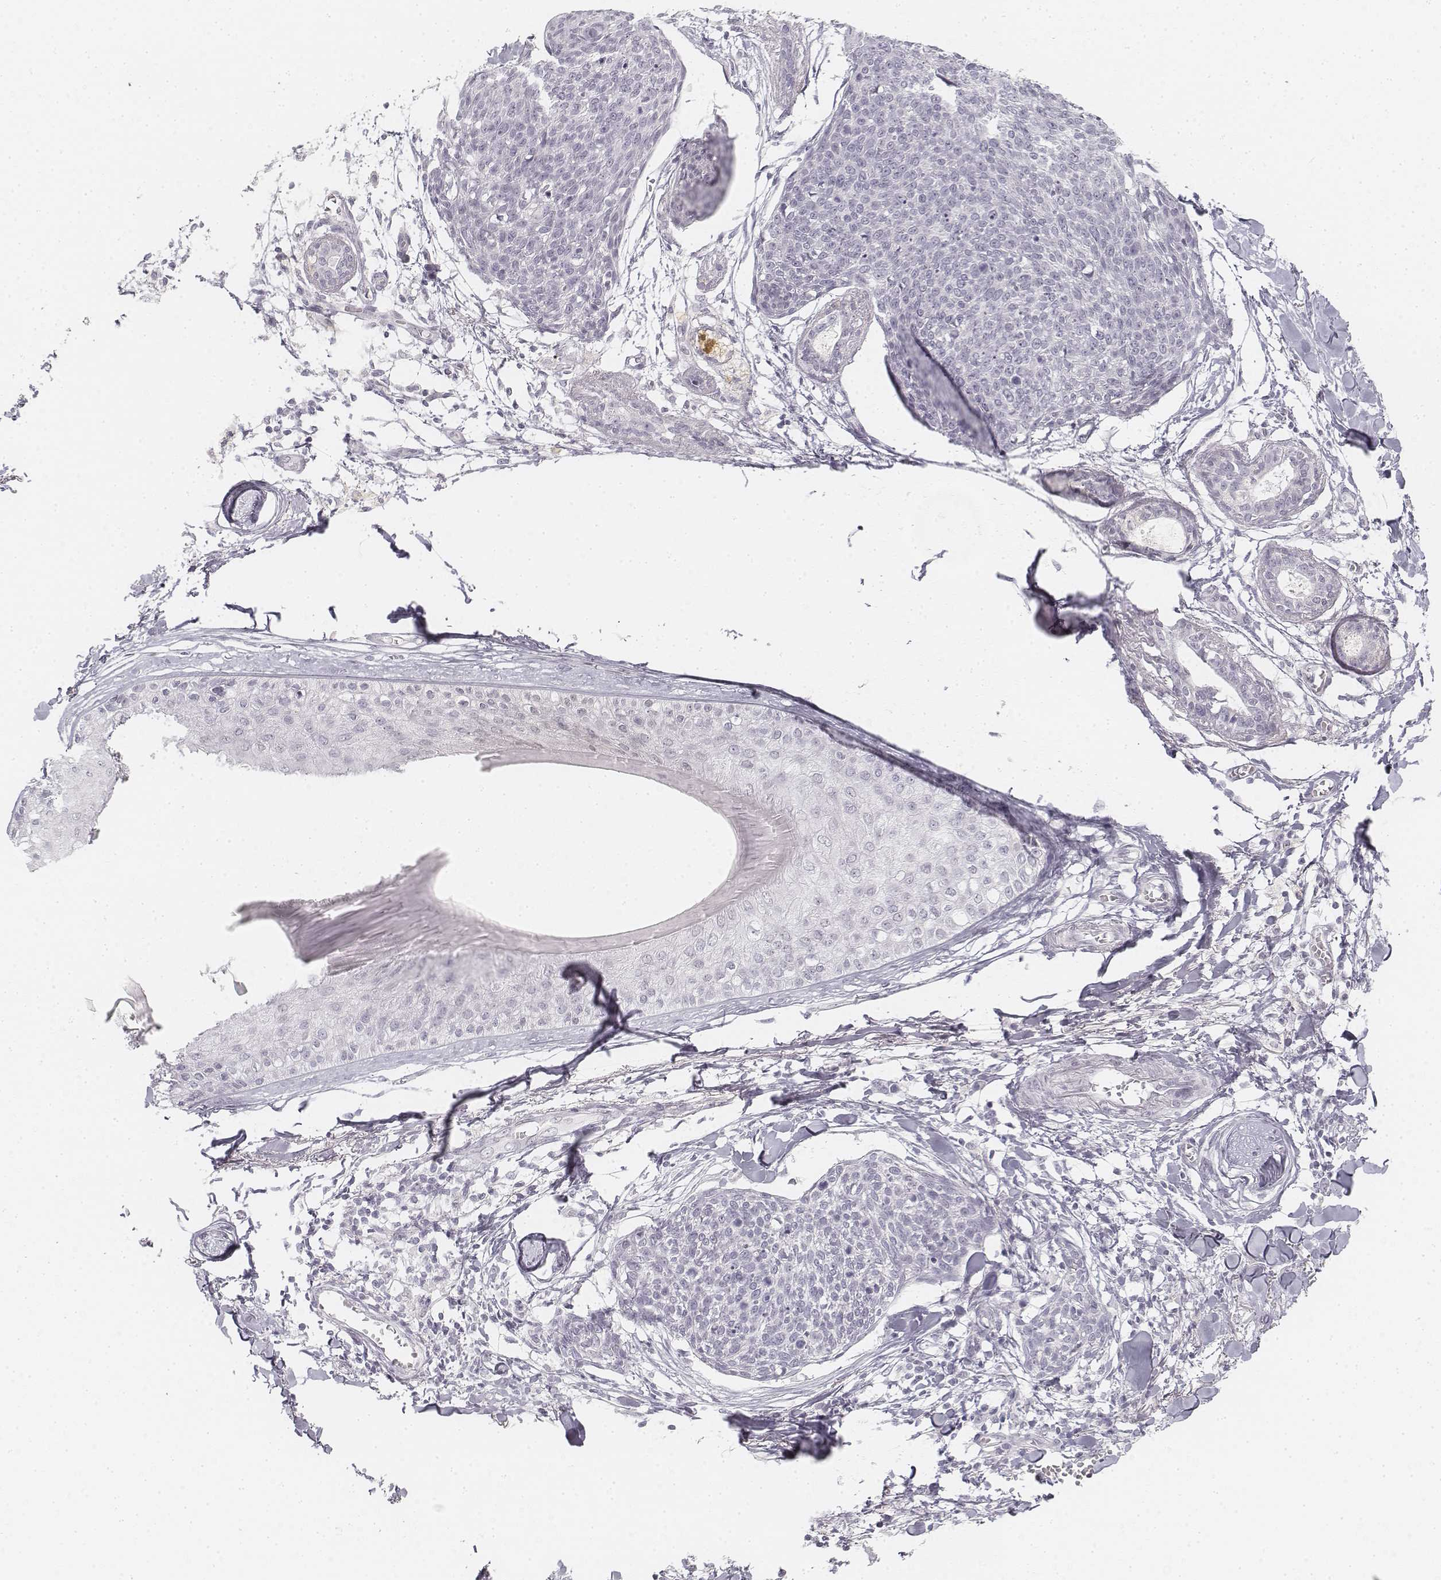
{"staining": {"intensity": "negative", "quantity": "none", "location": "none"}, "tissue": "skin cancer", "cell_type": "Tumor cells", "image_type": "cancer", "snomed": [{"axis": "morphology", "description": "Squamous cell carcinoma, NOS"}, {"axis": "topography", "description": "Skin"}, {"axis": "topography", "description": "Vulva"}], "caption": "The histopathology image displays no staining of tumor cells in squamous cell carcinoma (skin).", "gene": "KRTAP2-1", "patient": {"sex": "female", "age": 75}}